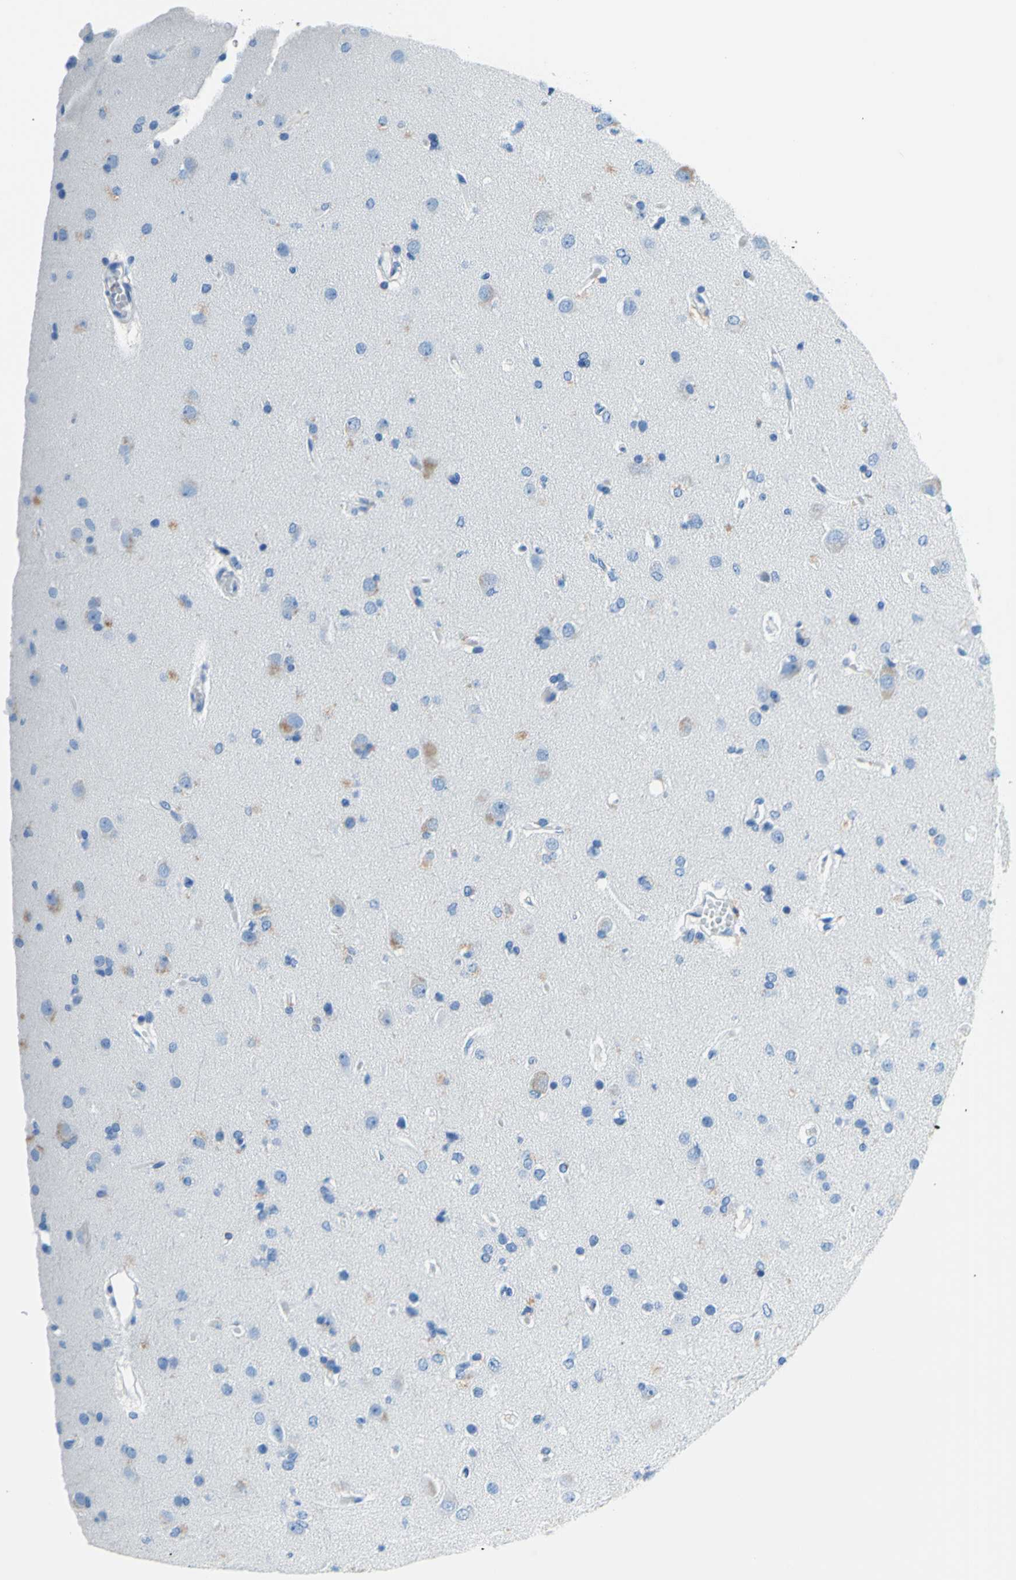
{"staining": {"intensity": "moderate", "quantity": "<25%", "location": "cytoplasmic/membranous"}, "tissue": "glioma", "cell_type": "Tumor cells", "image_type": "cancer", "snomed": [{"axis": "morphology", "description": "Glioma, malignant, High grade"}, {"axis": "topography", "description": "Brain"}], "caption": "High-grade glioma (malignant) stained with a protein marker displays moderate staining in tumor cells.", "gene": "MYH2", "patient": {"sex": "female", "age": 59}}